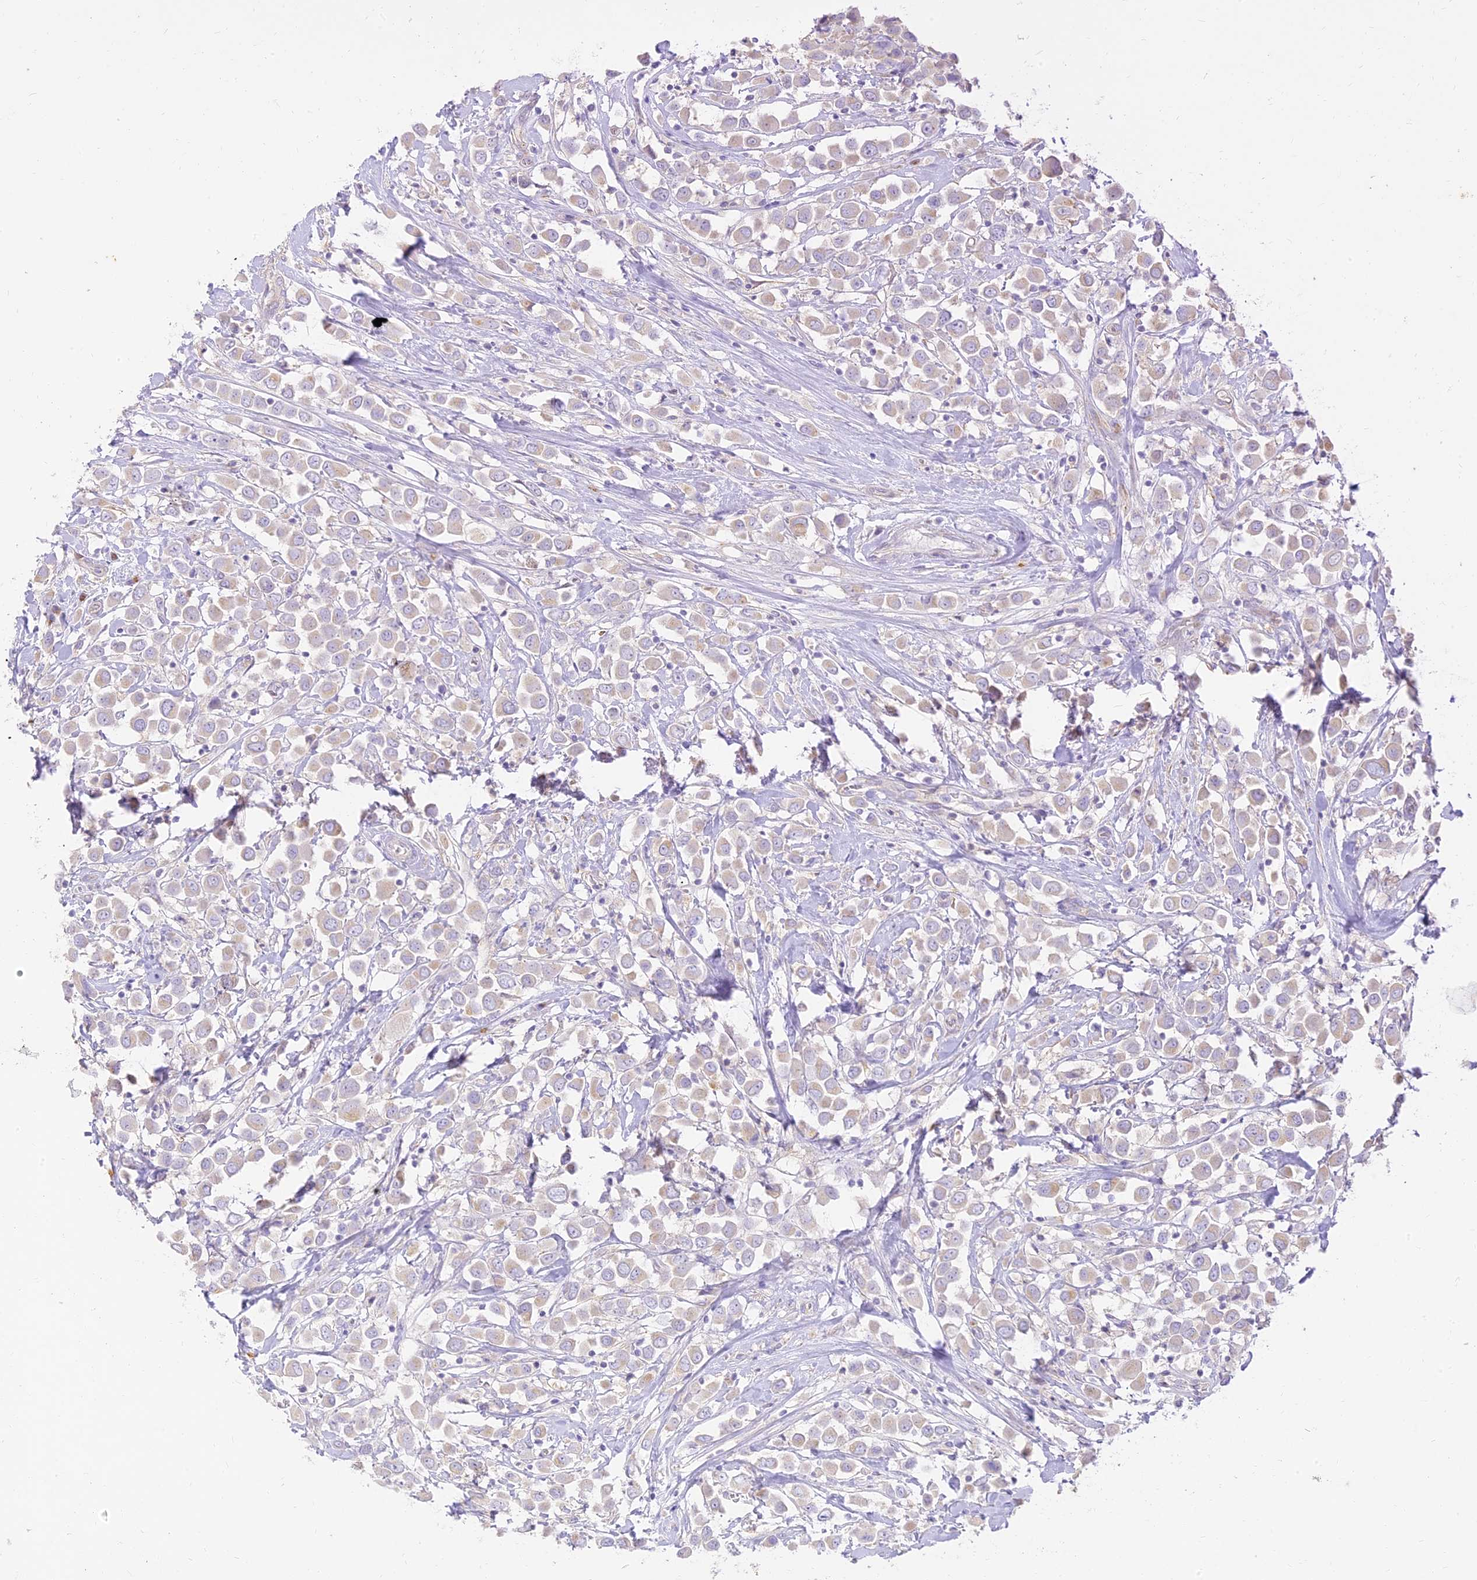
{"staining": {"intensity": "negative", "quantity": "none", "location": "none"}, "tissue": "breast cancer", "cell_type": "Tumor cells", "image_type": "cancer", "snomed": [{"axis": "morphology", "description": "Duct carcinoma"}, {"axis": "topography", "description": "Breast"}], "caption": "DAB (3,3'-diaminobenzidine) immunohistochemical staining of human invasive ductal carcinoma (breast) demonstrates no significant positivity in tumor cells.", "gene": "SEC13", "patient": {"sex": "female", "age": 61}}